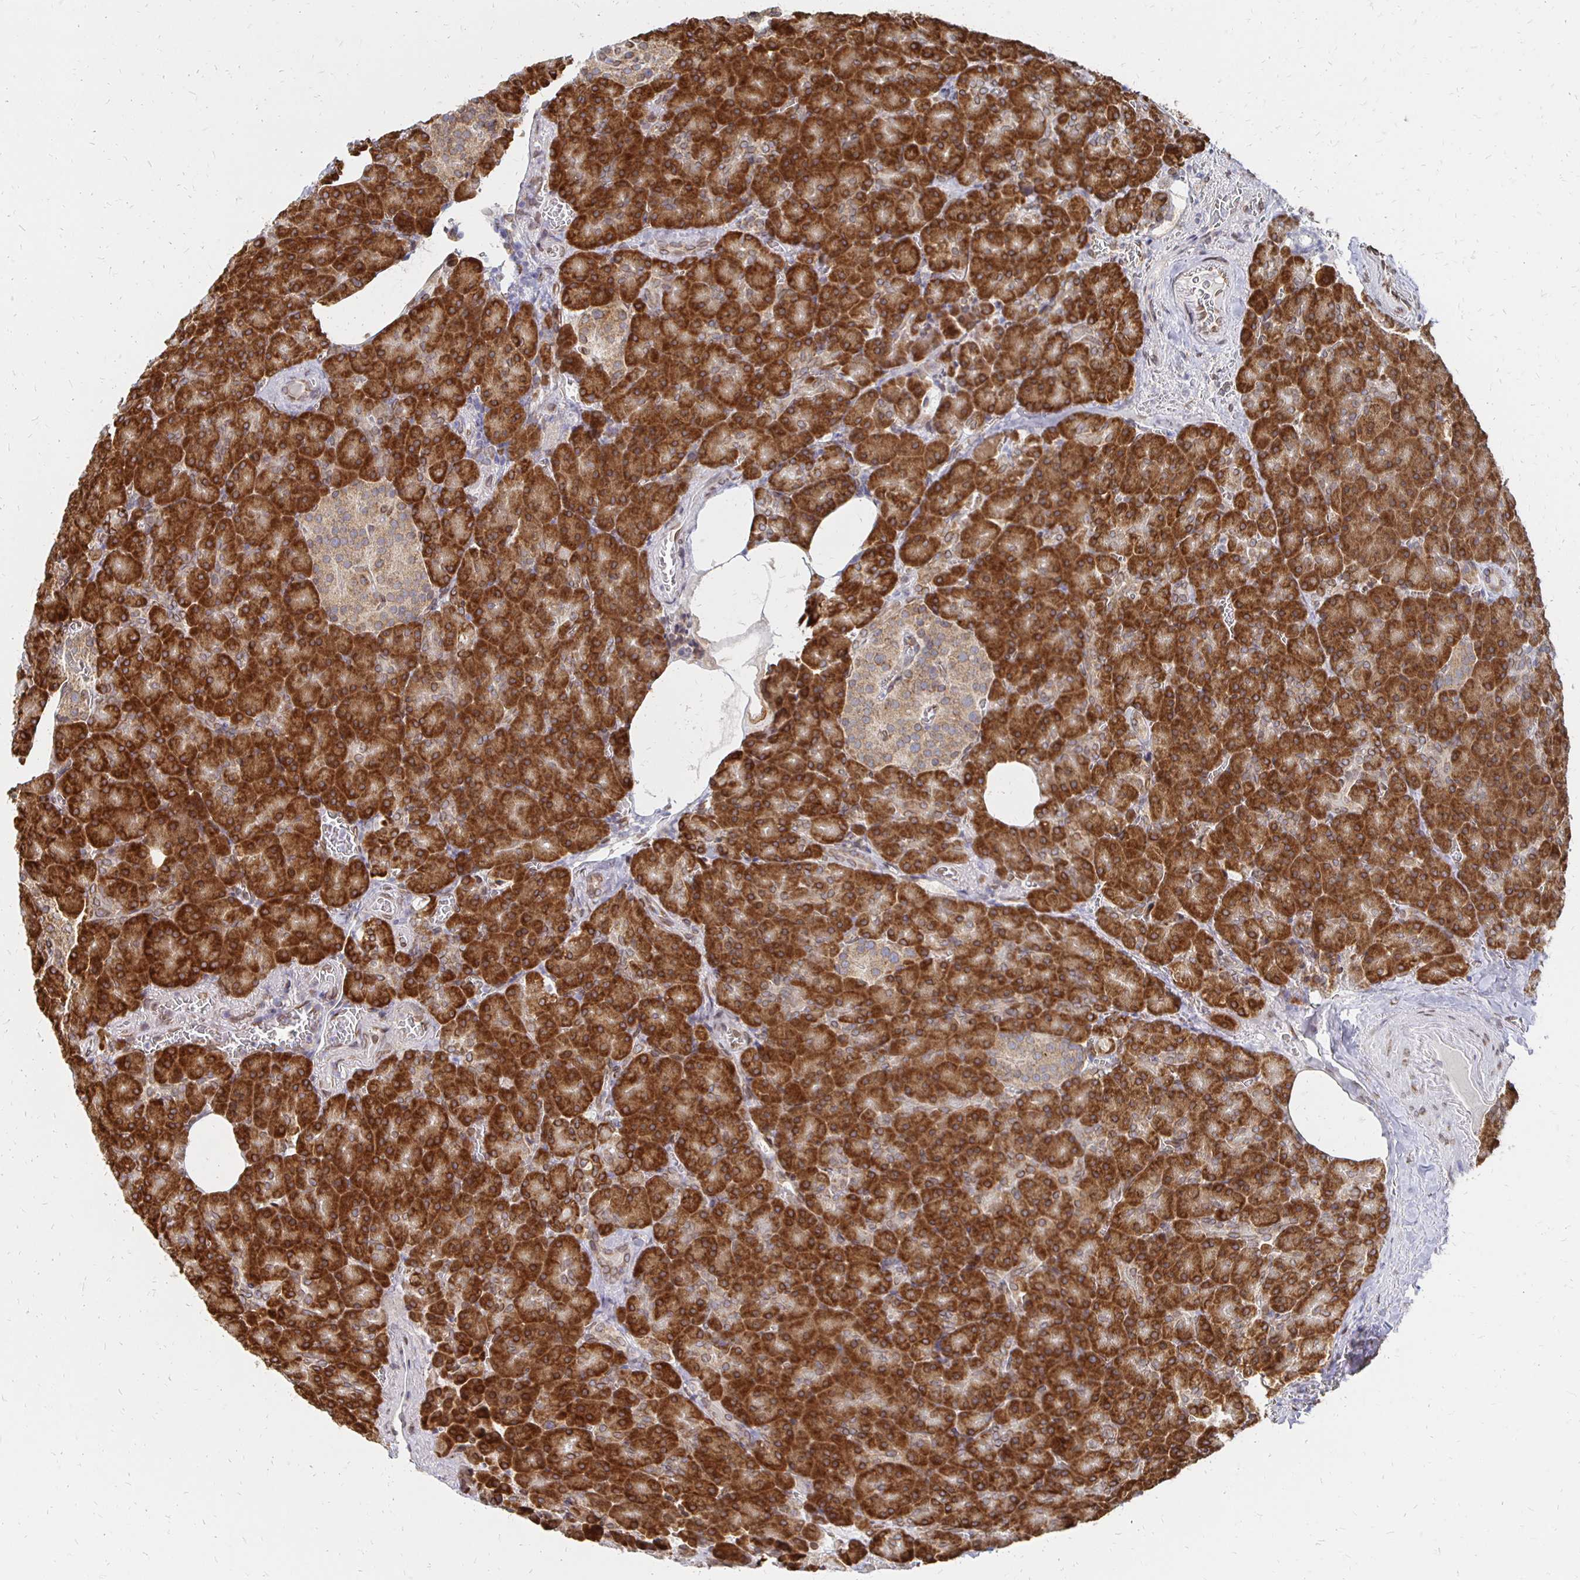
{"staining": {"intensity": "strong", "quantity": ">75%", "location": "cytoplasmic/membranous,nuclear"}, "tissue": "pancreas", "cell_type": "Exocrine glandular cells", "image_type": "normal", "snomed": [{"axis": "morphology", "description": "Normal tissue, NOS"}, {"axis": "topography", "description": "Pancreas"}], "caption": "A high amount of strong cytoplasmic/membranous,nuclear positivity is appreciated in about >75% of exocrine glandular cells in benign pancreas. The staining was performed using DAB (3,3'-diaminobenzidine) to visualize the protein expression in brown, while the nuclei were stained in blue with hematoxylin (Magnification: 20x).", "gene": "PELI3", "patient": {"sex": "female", "age": 74}}